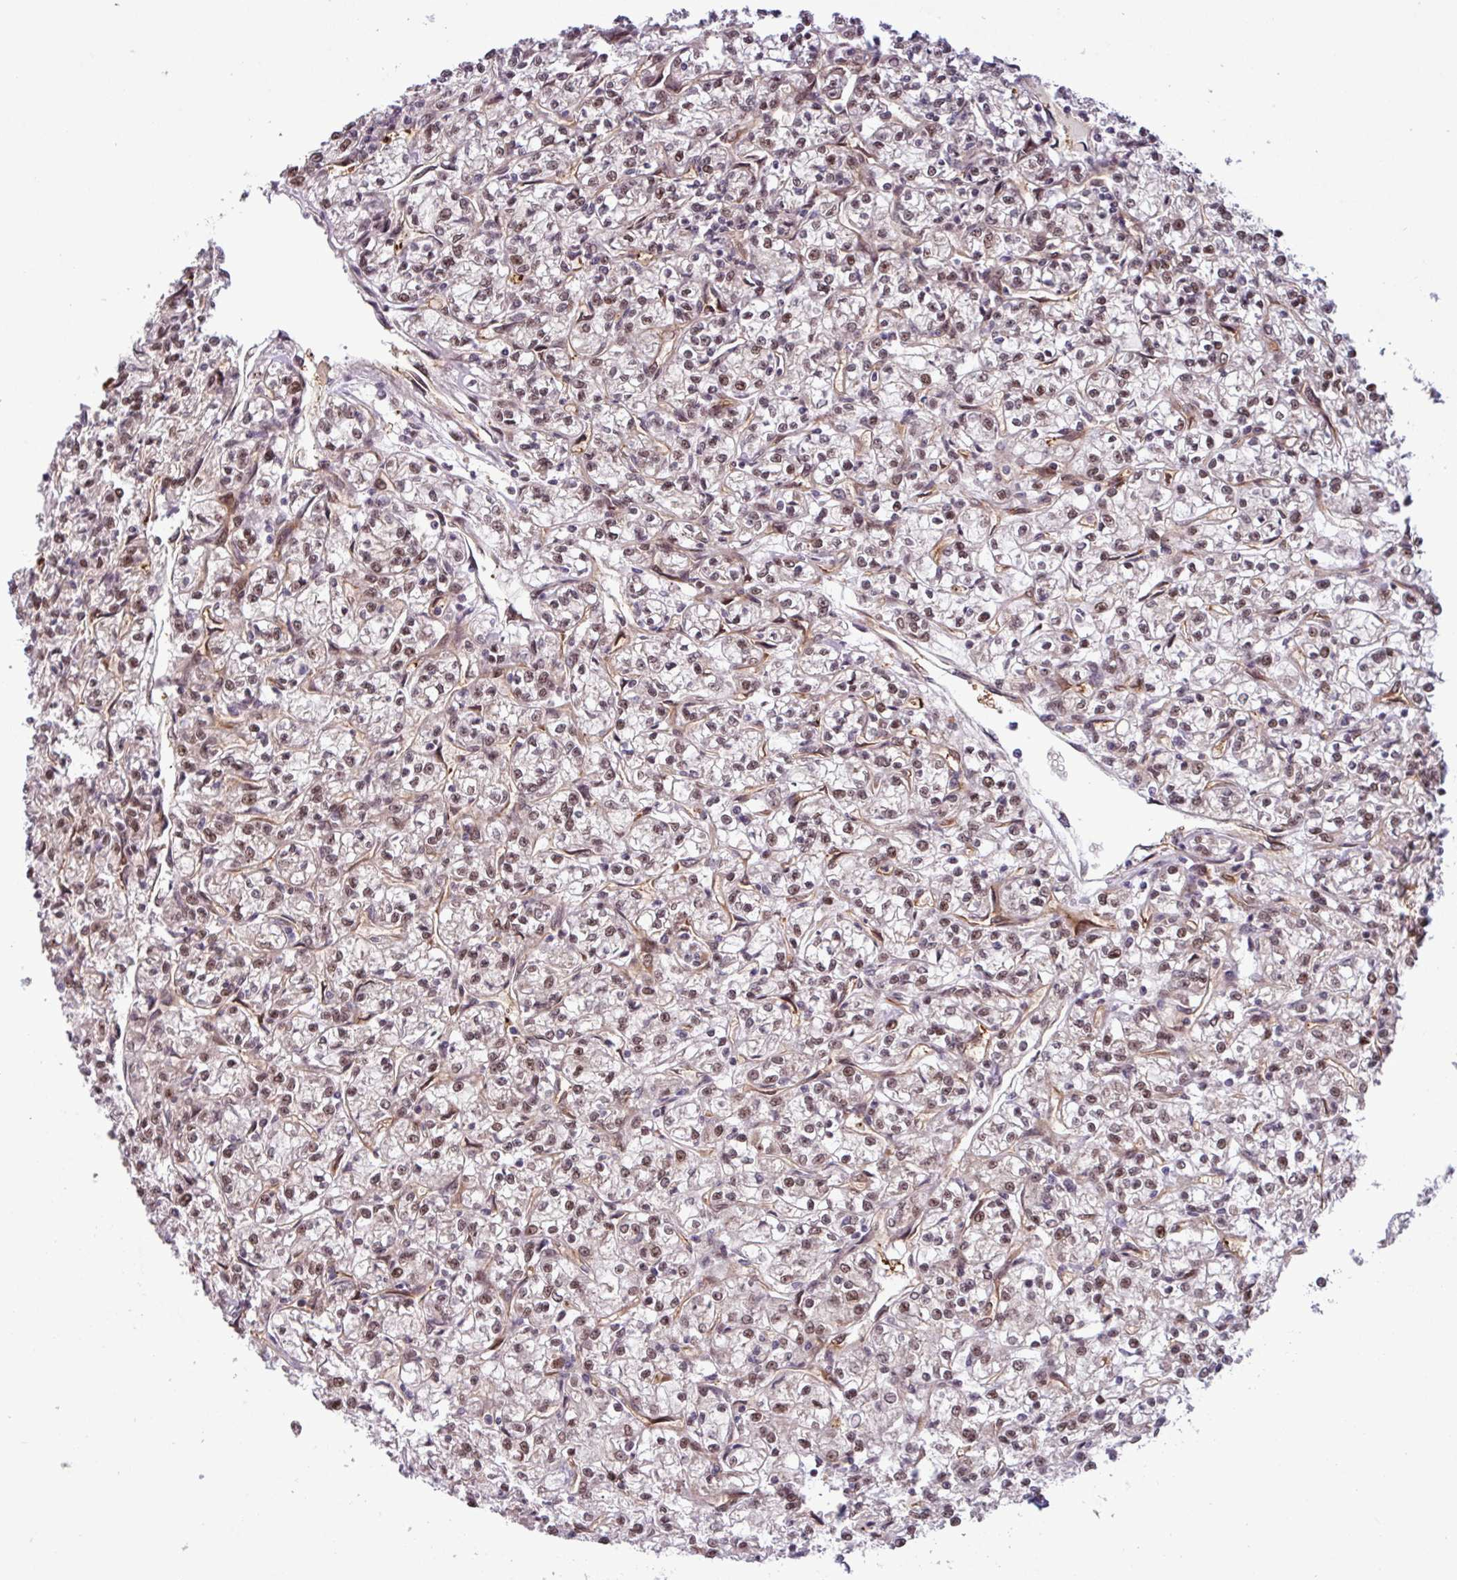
{"staining": {"intensity": "weak", "quantity": ">75%", "location": "nuclear"}, "tissue": "renal cancer", "cell_type": "Tumor cells", "image_type": "cancer", "snomed": [{"axis": "morphology", "description": "Adenocarcinoma, NOS"}, {"axis": "topography", "description": "Kidney"}], "caption": "Human adenocarcinoma (renal) stained for a protein (brown) demonstrates weak nuclear positive expression in about >75% of tumor cells.", "gene": "C7orf50", "patient": {"sex": "female", "age": 59}}